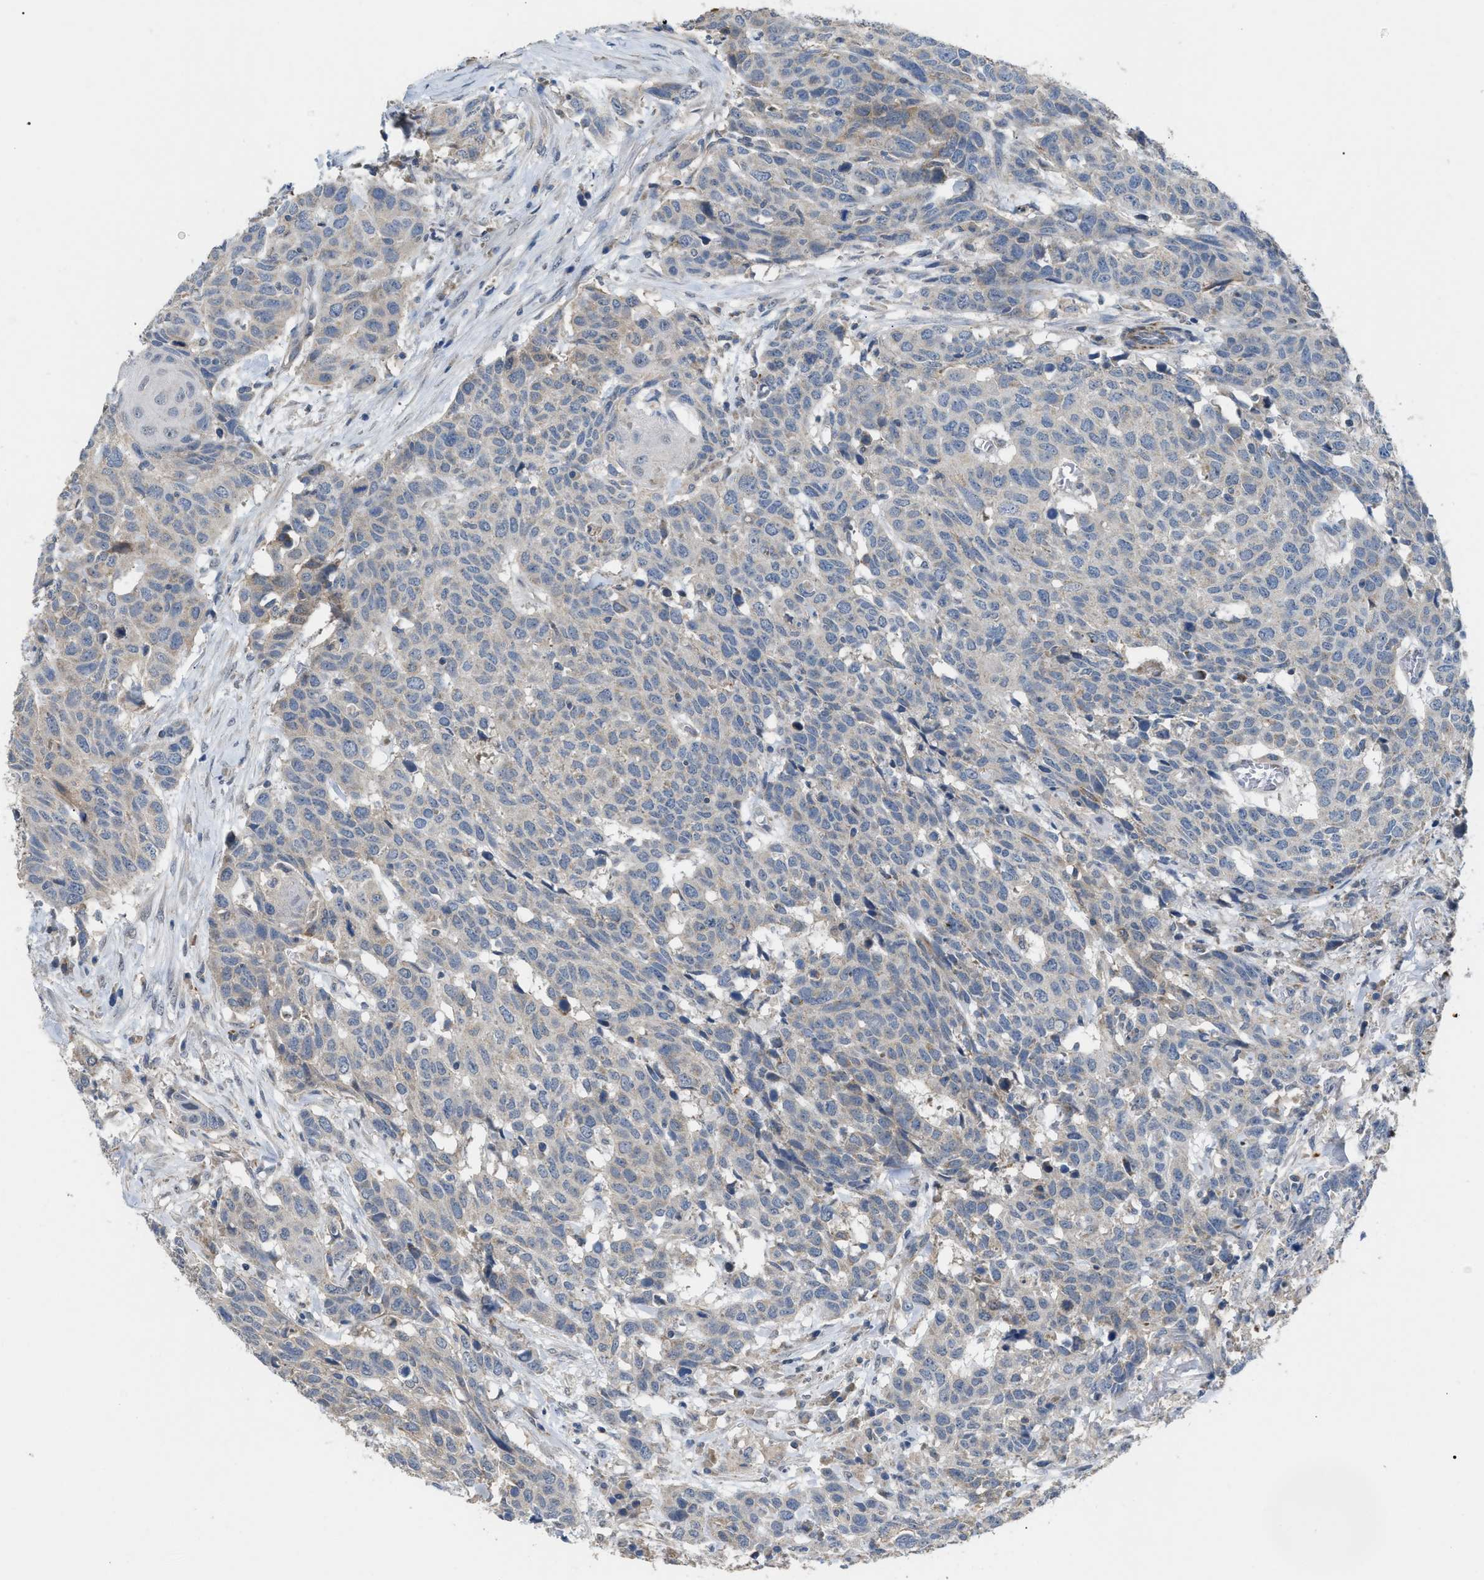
{"staining": {"intensity": "weak", "quantity": "<25%", "location": "cytoplasmic/membranous"}, "tissue": "head and neck cancer", "cell_type": "Tumor cells", "image_type": "cancer", "snomed": [{"axis": "morphology", "description": "Squamous cell carcinoma, NOS"}, {"axis": "topography", "description": "Head-Neck"}], "caption": "IHC histopathology image of head and neck squamous cell carcinoma stained for a protein (brown), which shows no positivity in tumor cells.", "gene": "DHX58", "patient": {"sex": "male", "age": 66}}